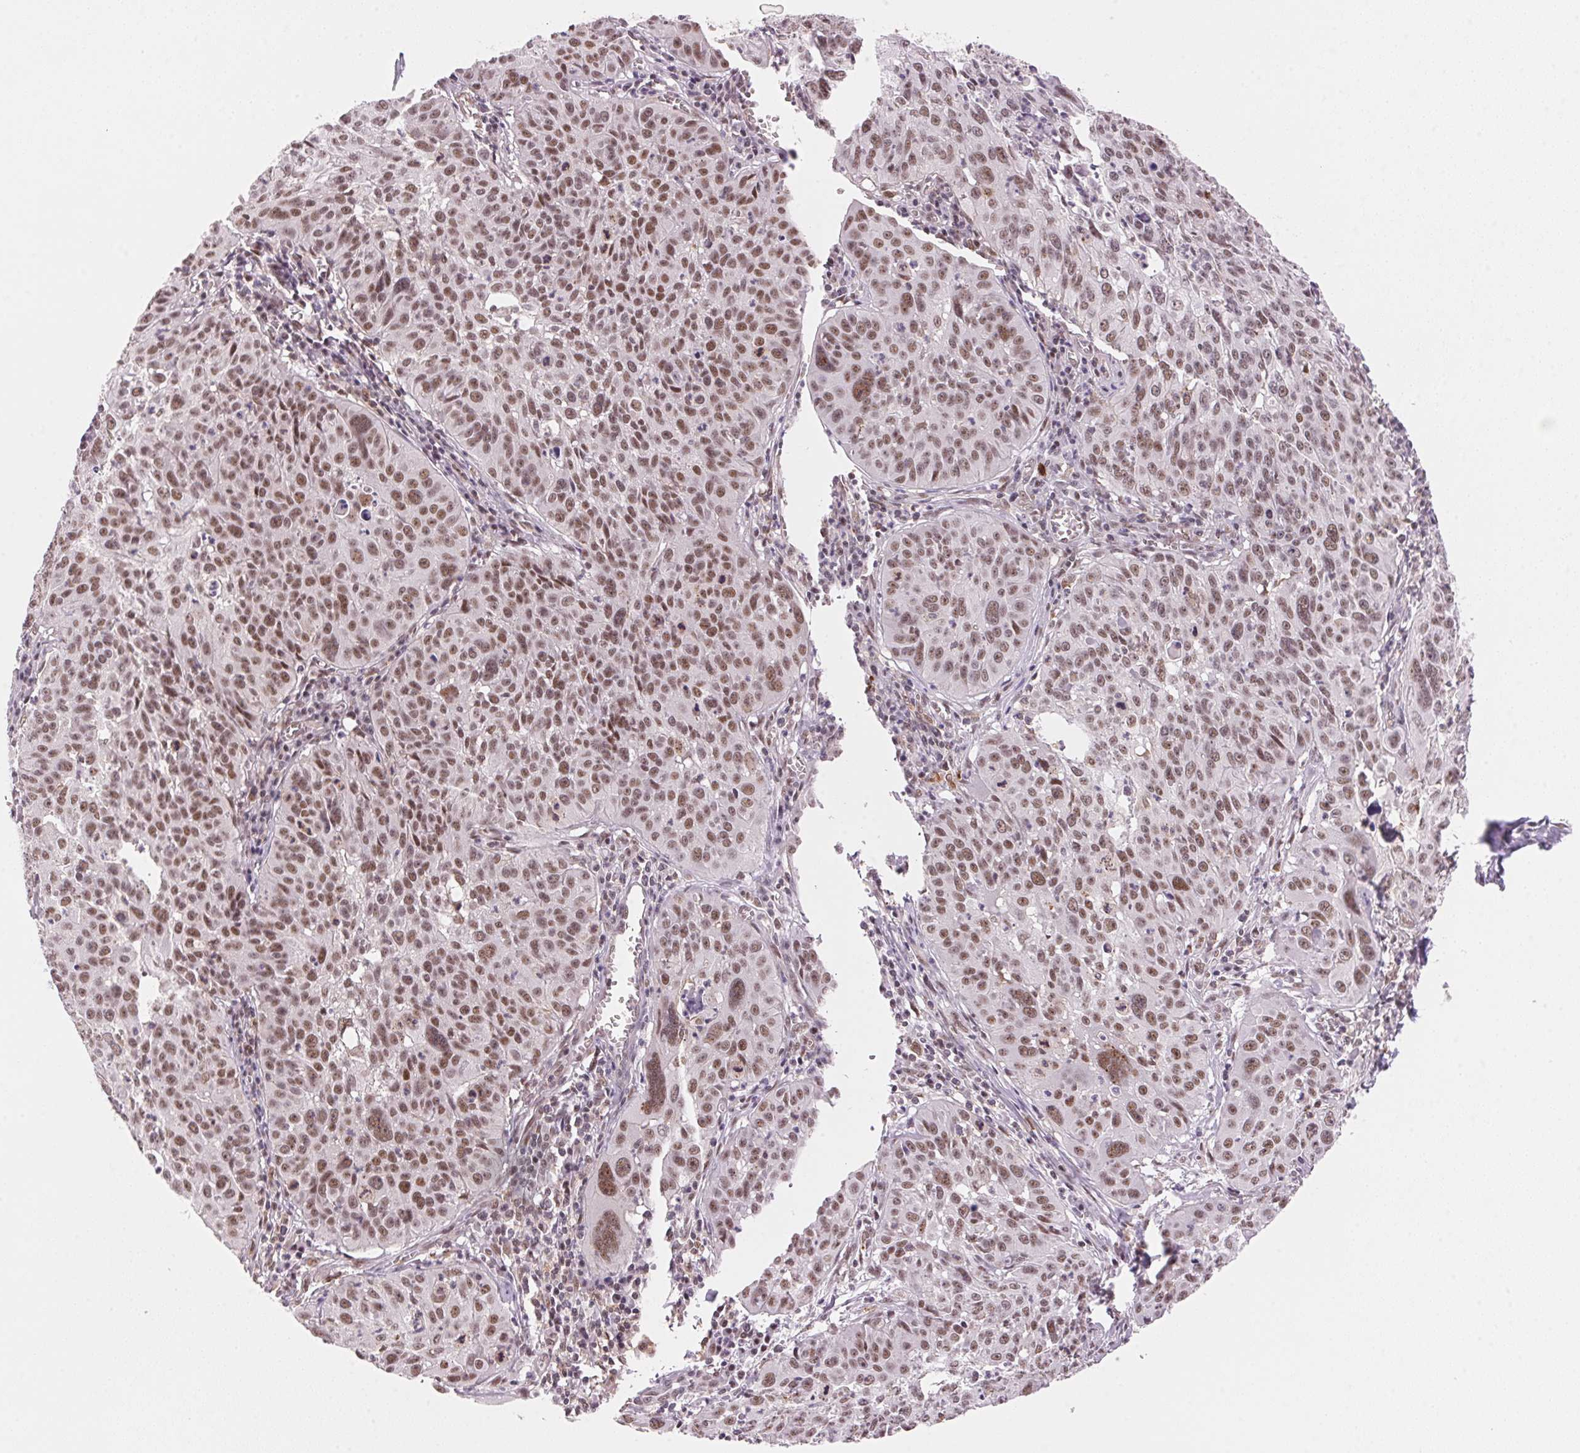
{"staining": {"intensity": "moderate", "quantity": ">75%", "location": "nuclear"}, "tissue": "cervical cancer", "cell_type": "Tumor cells", "image_type": "cancer", "snomed": [{"axis": "morphology", "description": "Squamous cell carcinoma, NOS"}, {"axis": "topography", "description": "Cervix"}], "caption": "Protein expression analysis of human squamous cell carcinoma (cervical) reveals moderate nuclear expression in approximately >75% of tumor cells. The staining is performed using DAB (3,3'-diaminobenzidine) brown chromogen to label protein expression. The nuclei are counter-stained blue using hematoxylin.", "gene": "HNRNPDL", "patient": {"sex": "female", "age": 31}}